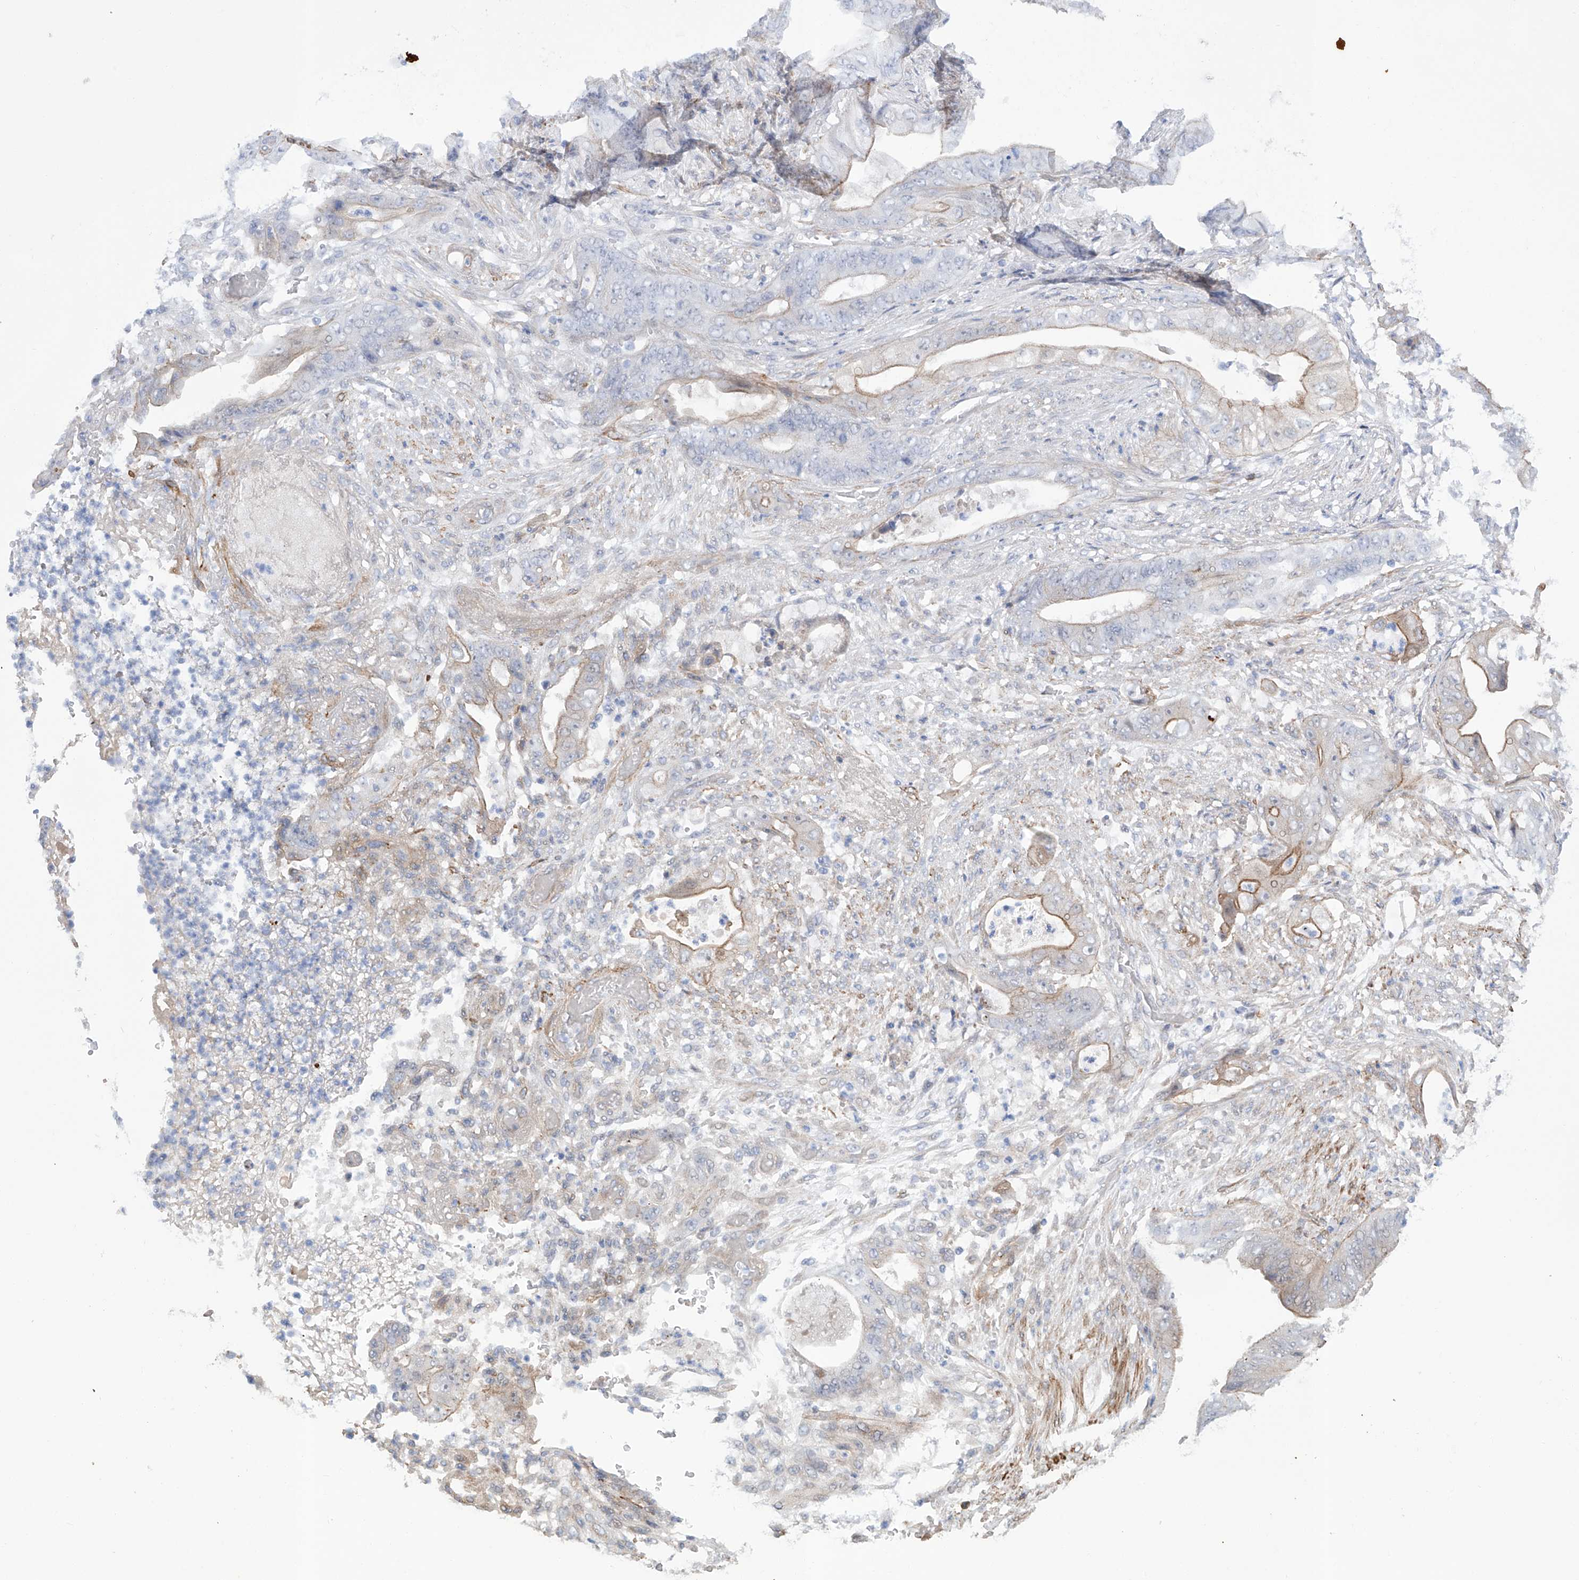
{"staining": {"intensity": "moderate", "quantity": "<25%", "location": "cytoplasmic/membranous"}, "tissue": "stomach cancer", "cell_type": "Tumor cells", "image_type": "cancer", "snomed": [{"axis": "morphology", "description": "Adenocarcinoma, NOS"}, {"axis": "topography", "description": "Stomach"}], "caption": "The photomicrograph displays immunohistochemical staining of stomach cancer (adenocarcinoma). There is moderate cytoplasmic/membranous expression is identified in about <25% of tumor cells. The staining was performed using DAB to visualize the protein expression in brown, while the nuclei were stained in blue with hematoxylin (Magnification: 20x).", "gene": "ZNF490", "patient": {"sex": "female", "age": 73}}